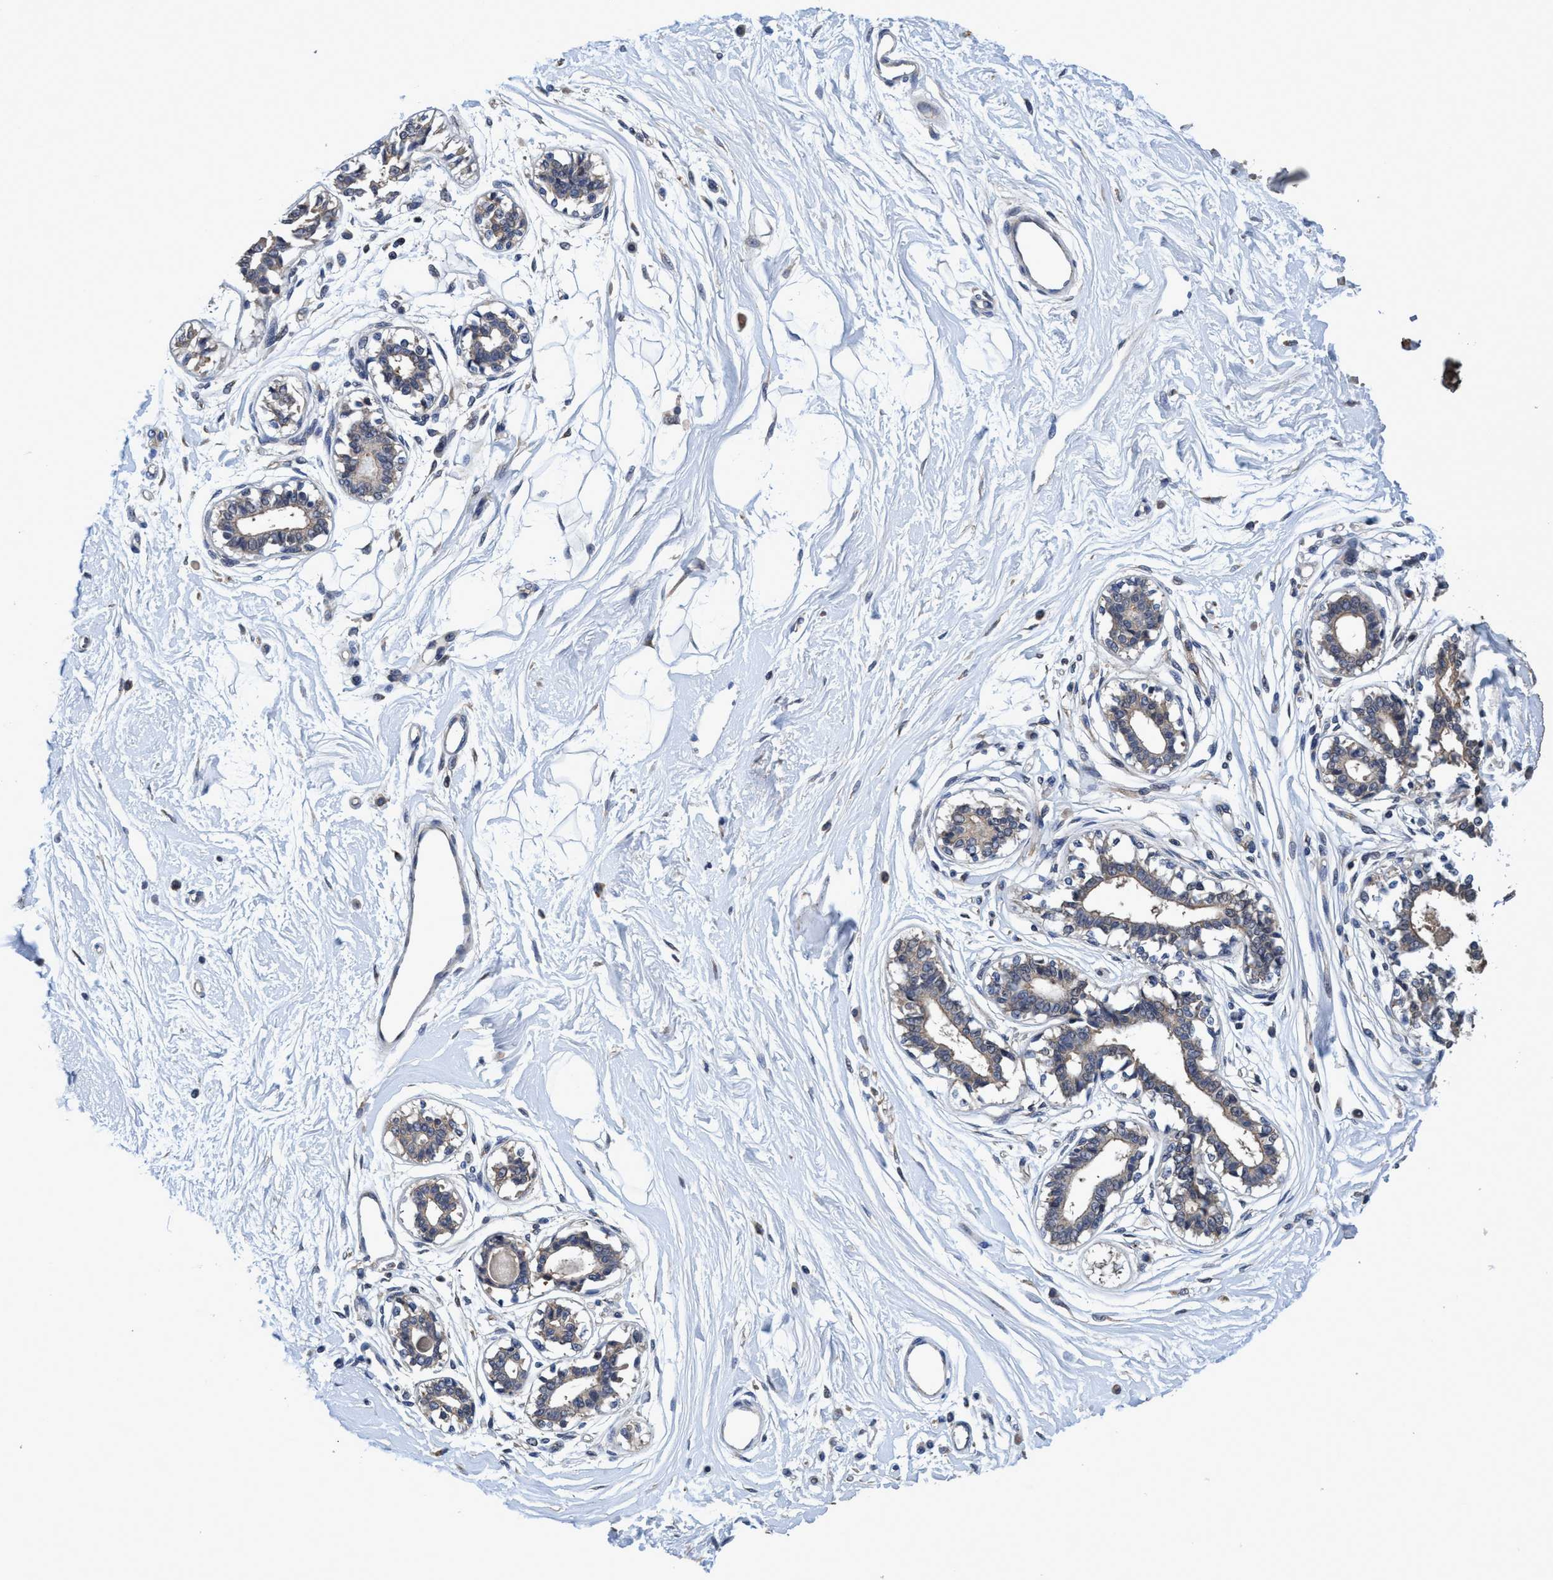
{"staining": {"intensity": "weak", "quantity": "<25%", "location": "cytoplasmic/membranous"}, "tissue": "breast", "cell_type": "Adipocytes", "image_type": "normal", "snomed": [{"axis": "morphology", "description": "Normal tissue, NOS"}, {"axis": "topography", "description": "Breast"}], "caption": "This is a histopathology image of immunohistochemistry (IHC) staining of normal breast, which shows no staining in adipocytes.", "gene": "CALCOCO2", "patient": {"sex": "female", "age": 45}}